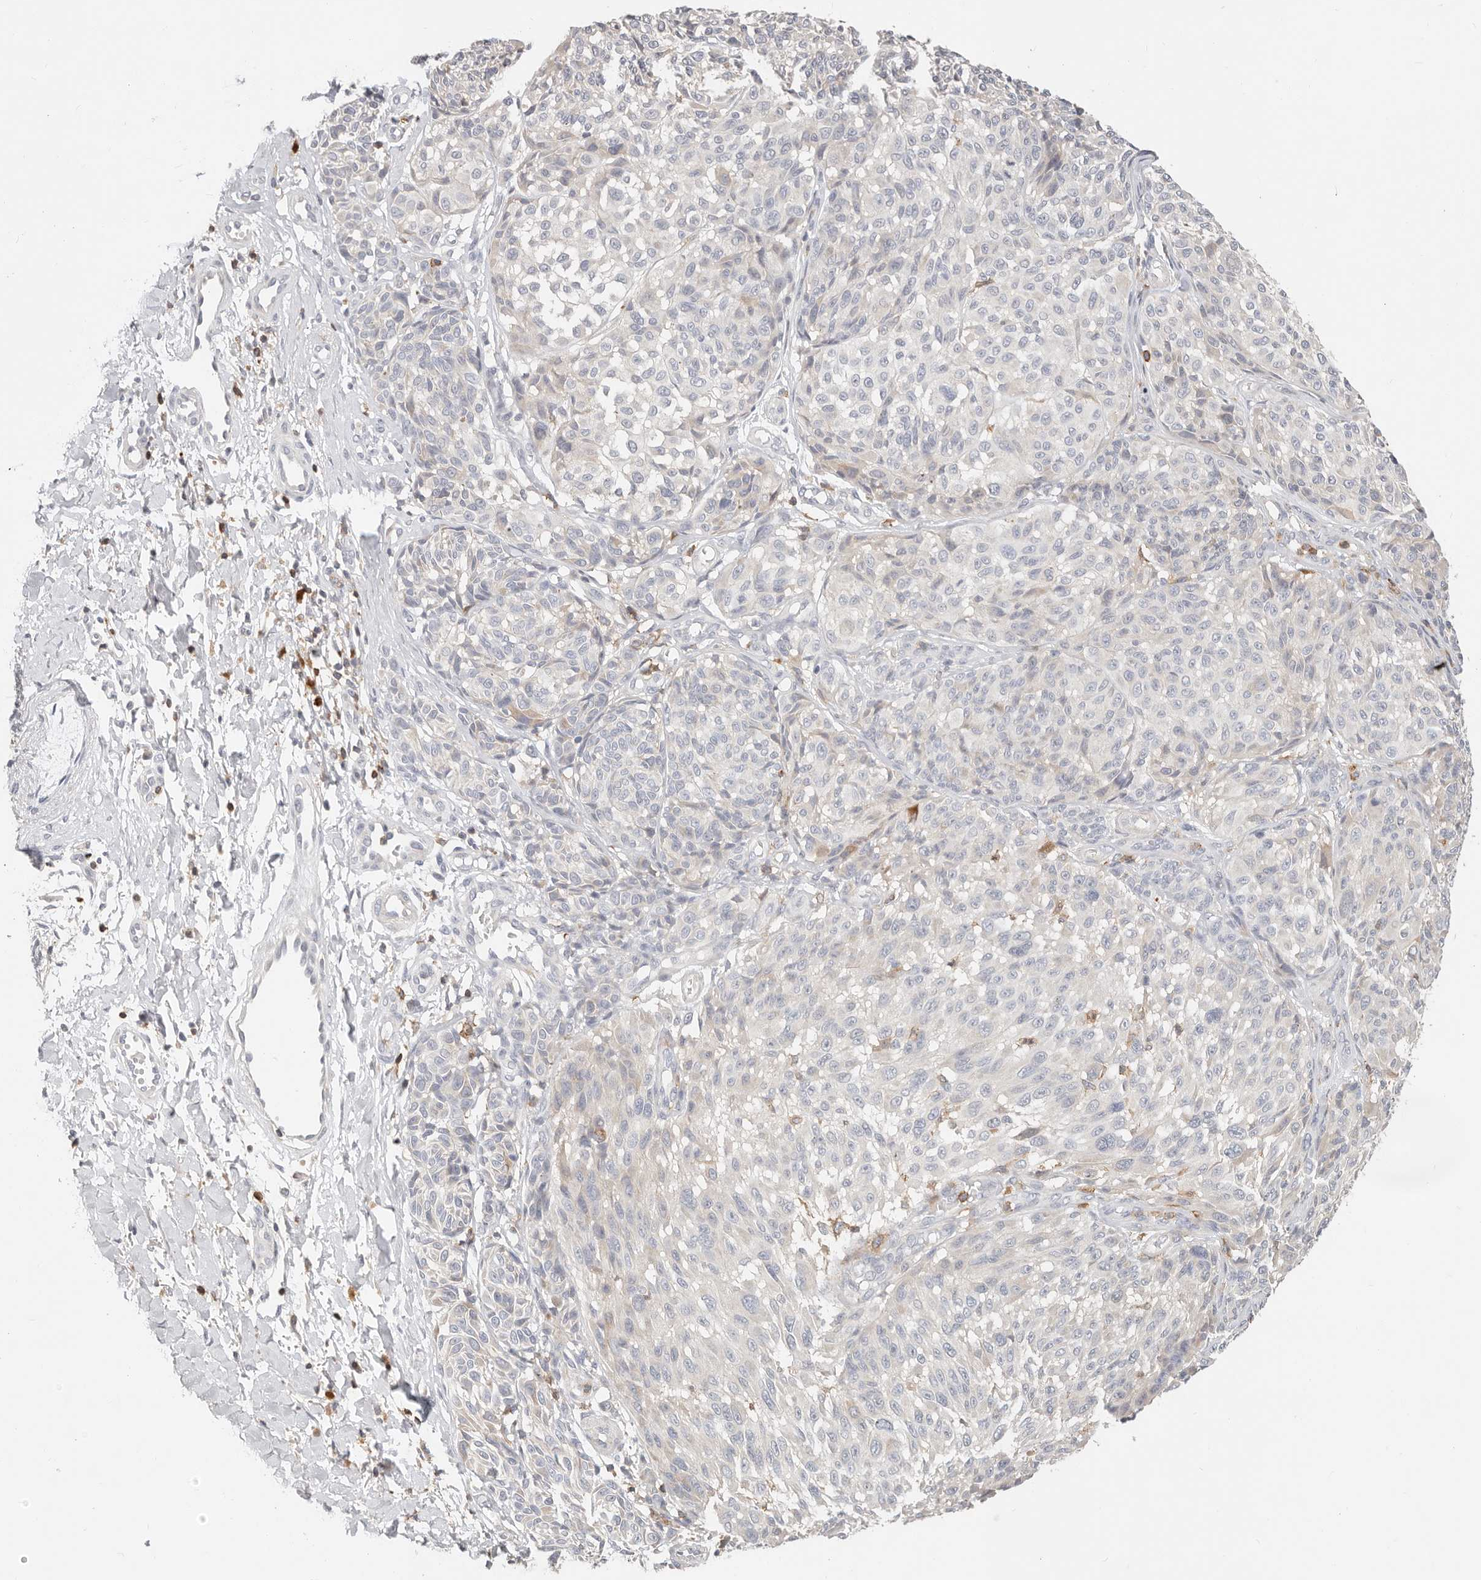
{"staining": {"intensity": "negative", "quantity": "none", "location": "none"}, "tissue": "melanoma", "cell_type": "Tumor cells", "image_type": "cancer", "snomed": [{"axis": "morphology", "description": "Malignant melanoma, NOS"}, {"axis": "topography", "description": "Skin"}], "caption": "Immunohistochemical staining of malignant melanoma reveals no significant positivity in tumor cells.", "gene": "TMEM63B", "patient": {"sex": "male", "age": 83}}